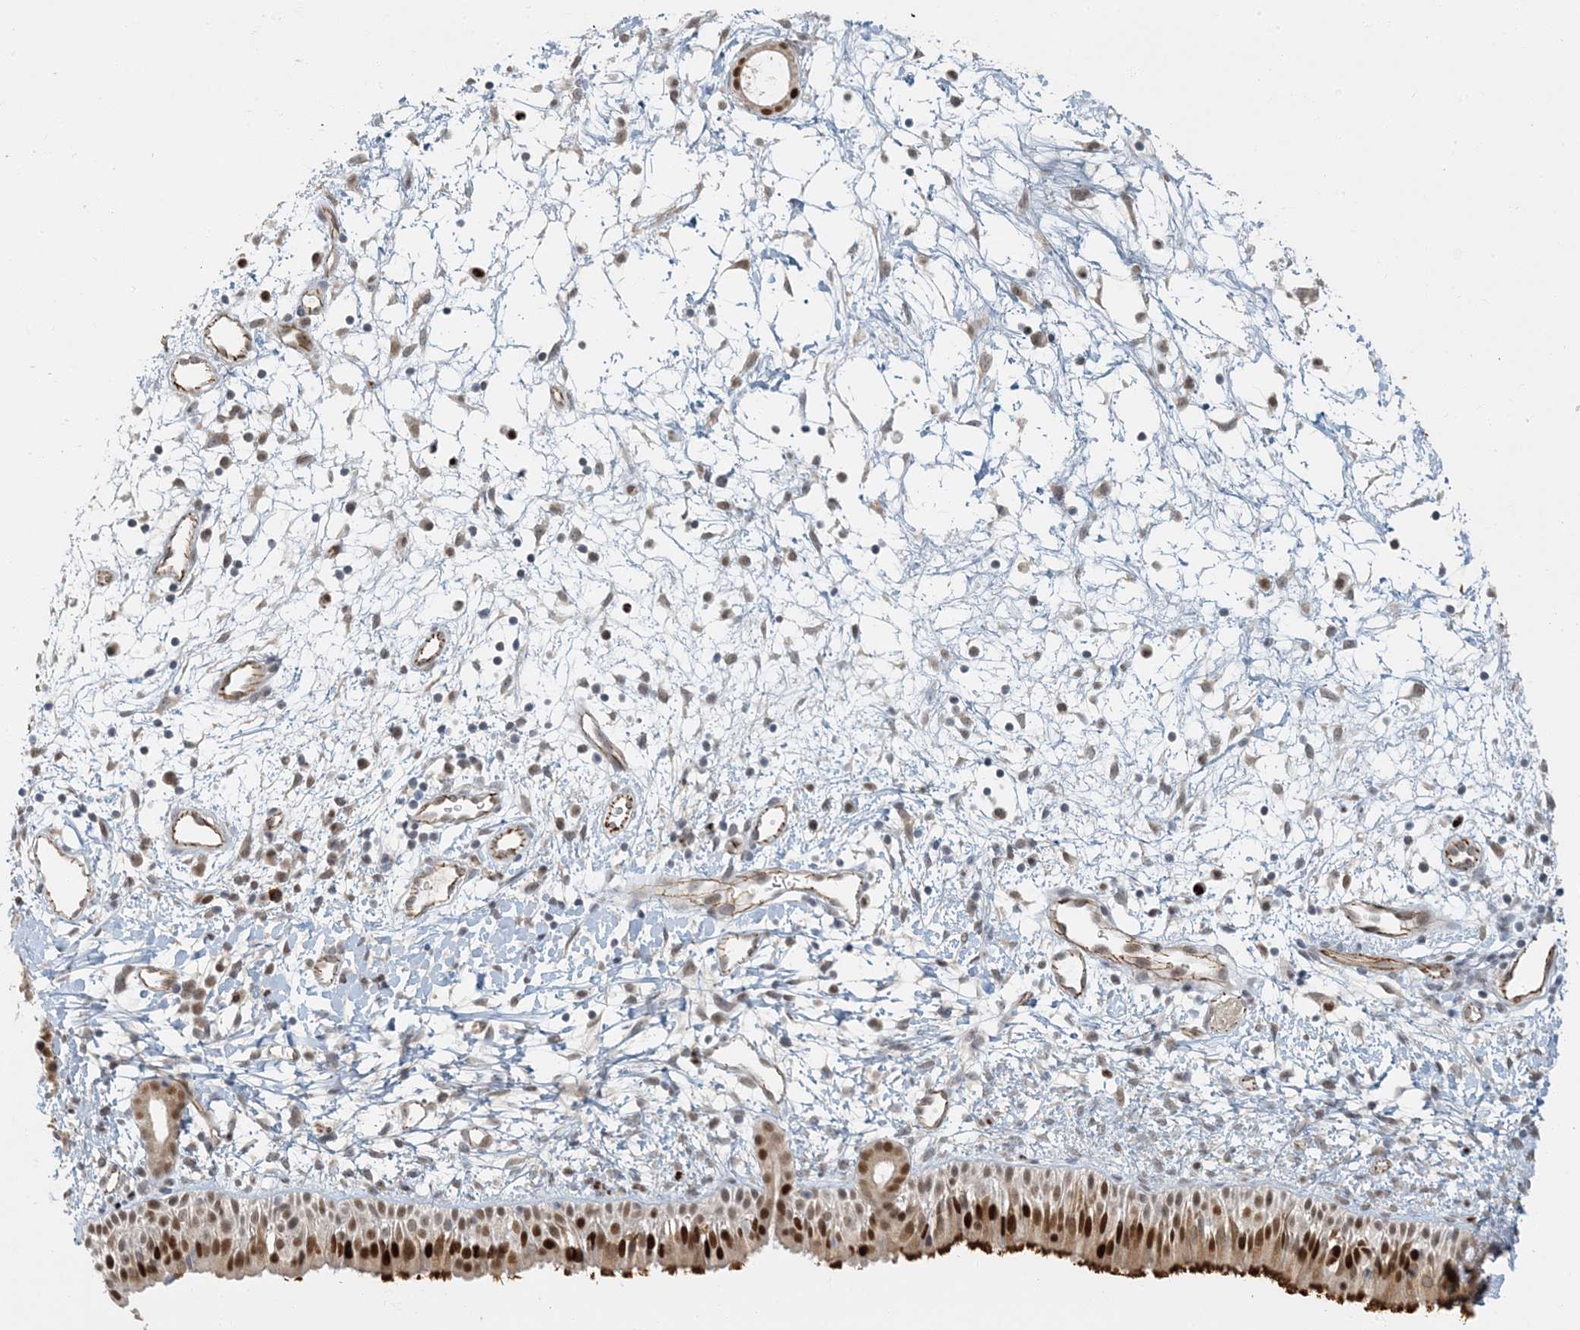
{"staining": {"intensity": "strong", "quantity": ">75%", "location": "cytoplasmic/membranous,nuclear"}, "tissue": "nasopharynx", "cell_type": "Respiratory epithelial cells", "image_type": "normal", "snomed": [{"axis": "morphology", "description": "Normal tissue, NOS"}, {"axis": "topography", "description": "Nasopharynx"}], "caption": "About >75% of respiratory epithelial cells in normal human nasopharynx demonstrate strong cytoplasmic/membranous,nuclear protein expression as visualized by brown immunohistochemical staining.", "gene": "AK9", "patient": {"sex": "male", "age": 22}}